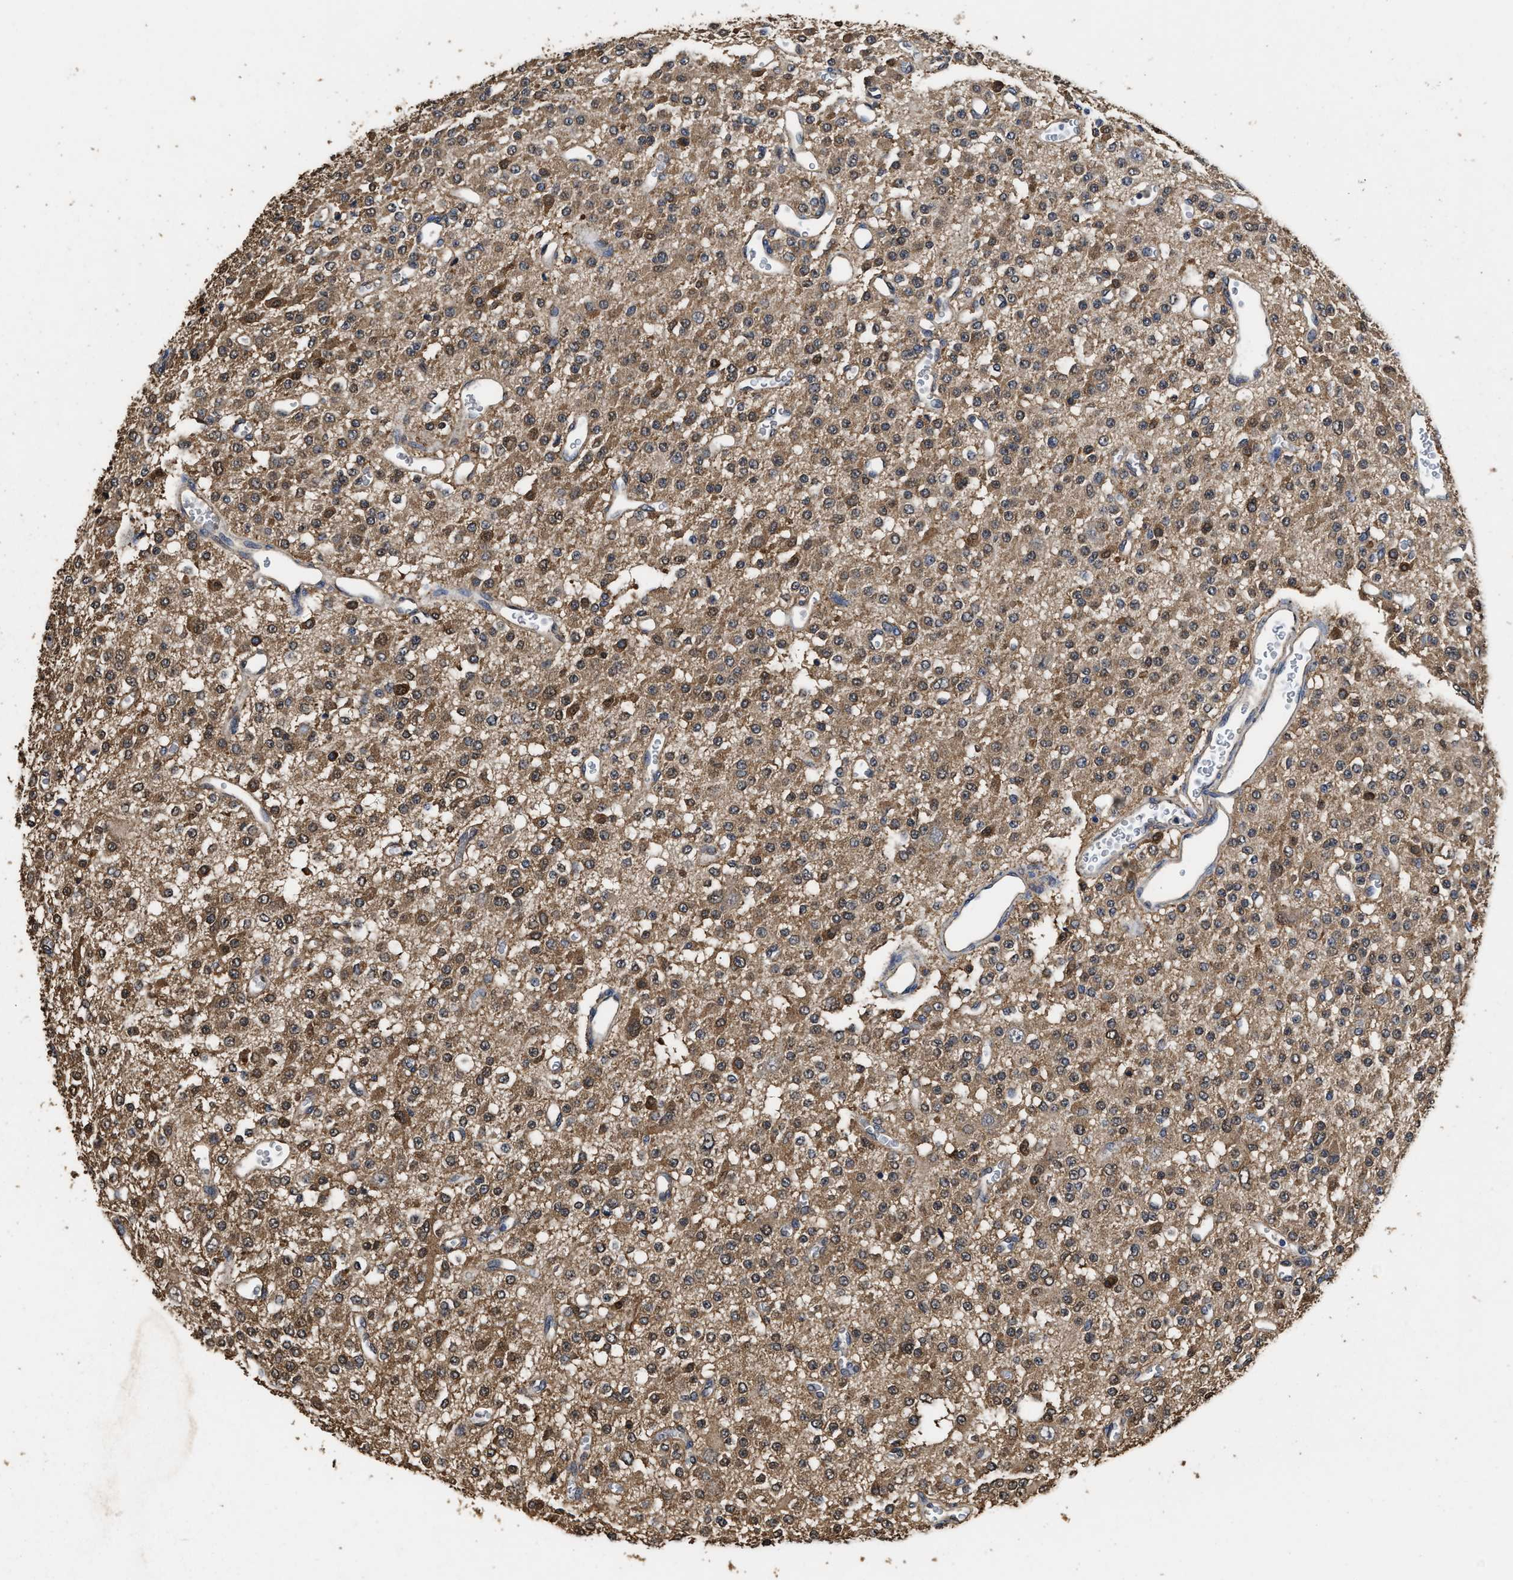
{"staining": {"intensity": "moderate", "quantity": "<25%", "location": "cytoplasmic/membranous,nuclear"}, "tissue": "glioma", "cell_type": "Tumor cells", "image_type": "cancer", "snomed": [{"axis": "morphology", "description": "Glioma, malignant, Low grade"}, {"axis": "topography", "description": "Brain"}], "caption": "The immunohistochemical stain highlights moderate cytoplasmic/membranous and nuclear positivity in tumor cells of glioma tissue. The protein of interest is stained brown, and the nuclei are stained in blue (DAB (3,3'-diaminobenzidine) IHC with brightfield microscopy, high magnification).", "gene": "YWHAE", "patient": {"sex": "male", "age": 38}}